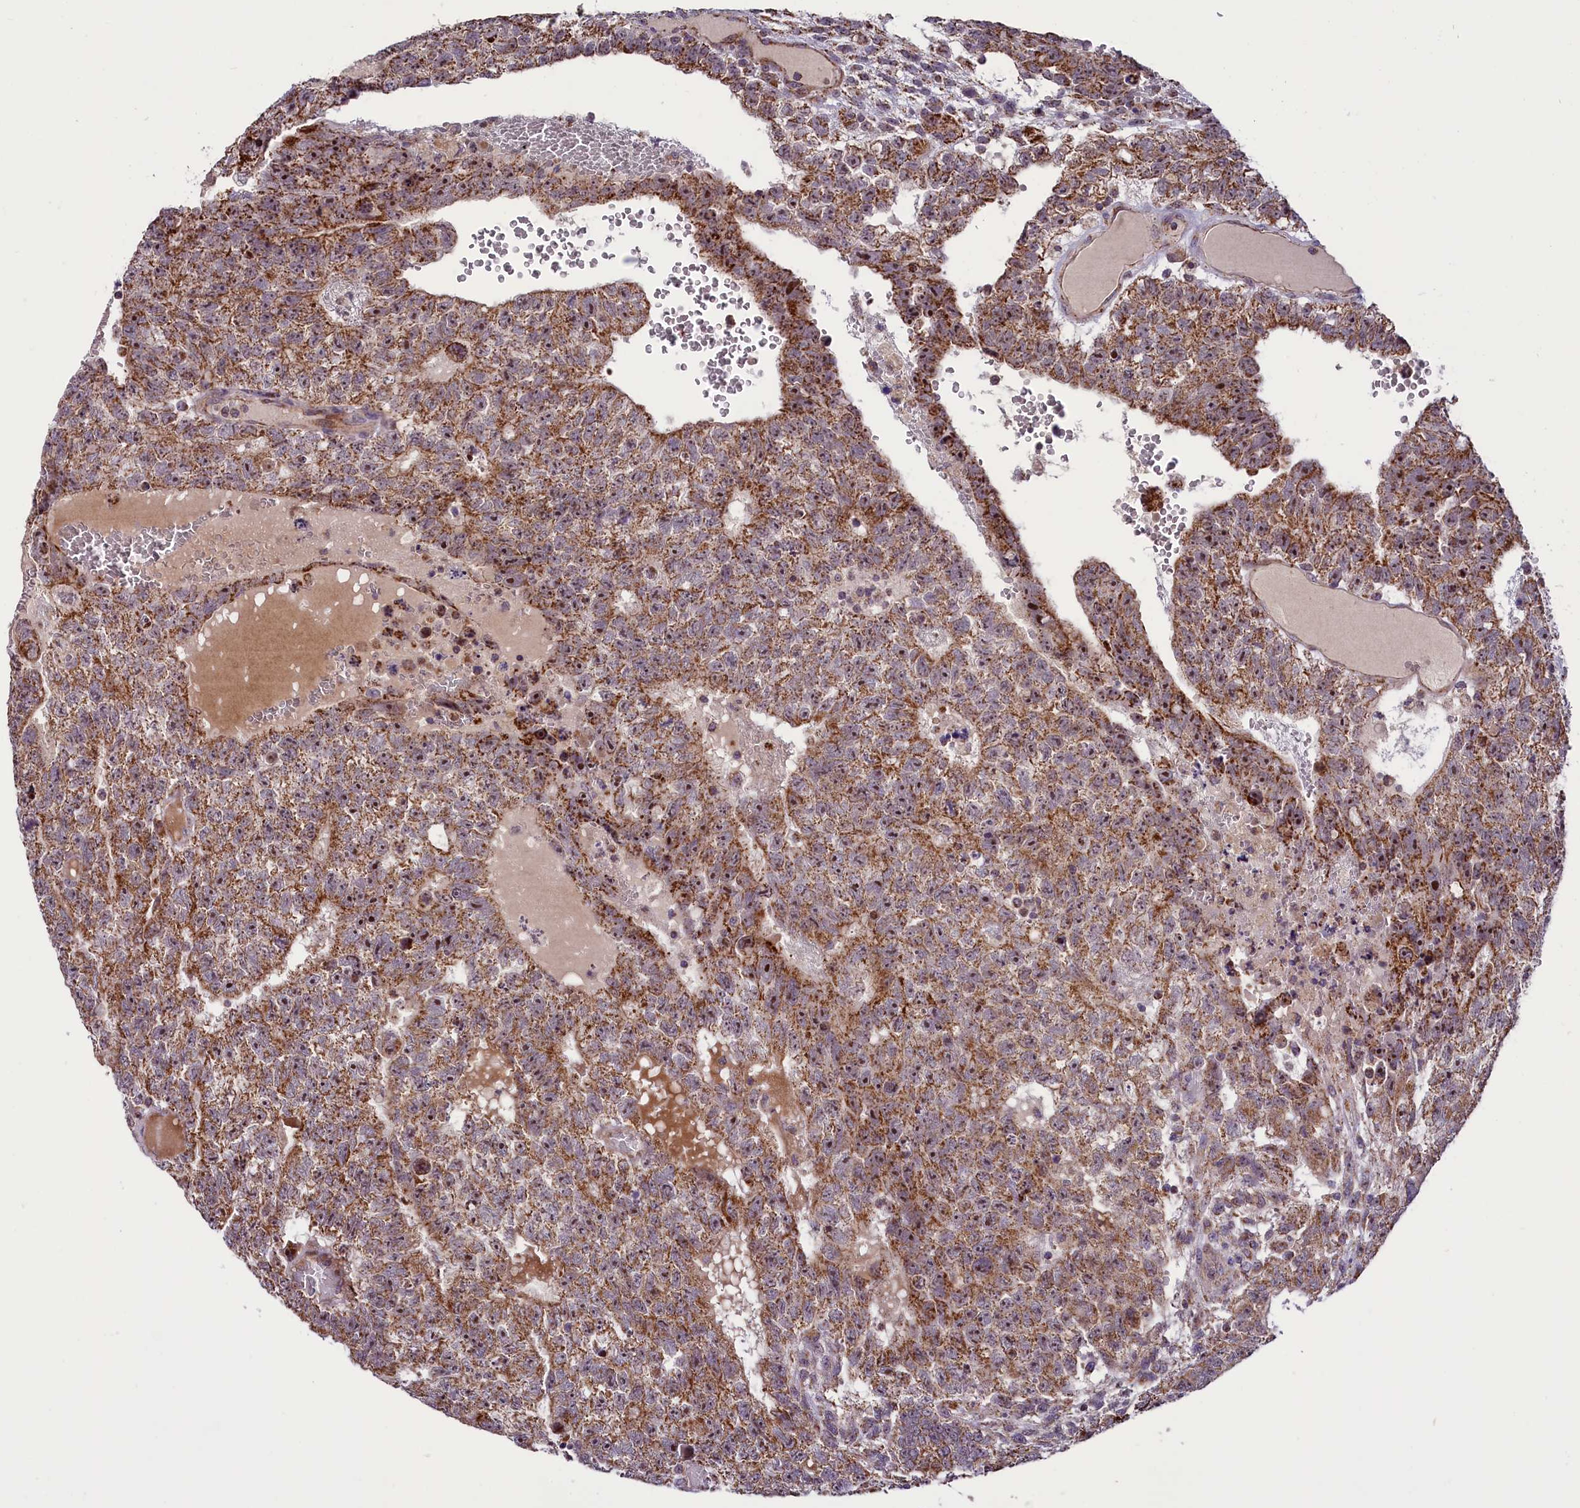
{"staining": {"intensity": "moderate", "quantity": ">75%", "location": "cytoplasmic/membranous,nuclear"}, "tissue": "testis cancer", "cell_type": "Tumor cells", "image_type": "cancer", "snomed": [{"axis": "morphology", "description": "Carcinoma, Embryonal, NOS"}, {"axis": "topography", "description": "Testis"}], "caption": "Immunohistochemistry of human testis embryonal carcinoma displays medium levels of moderate cytoplasmic/membranous and nuclear positivity in approximately >75% of tumor cells.", "gene": "GLRX5", "patient": {"sex": "male", "age": 26}}